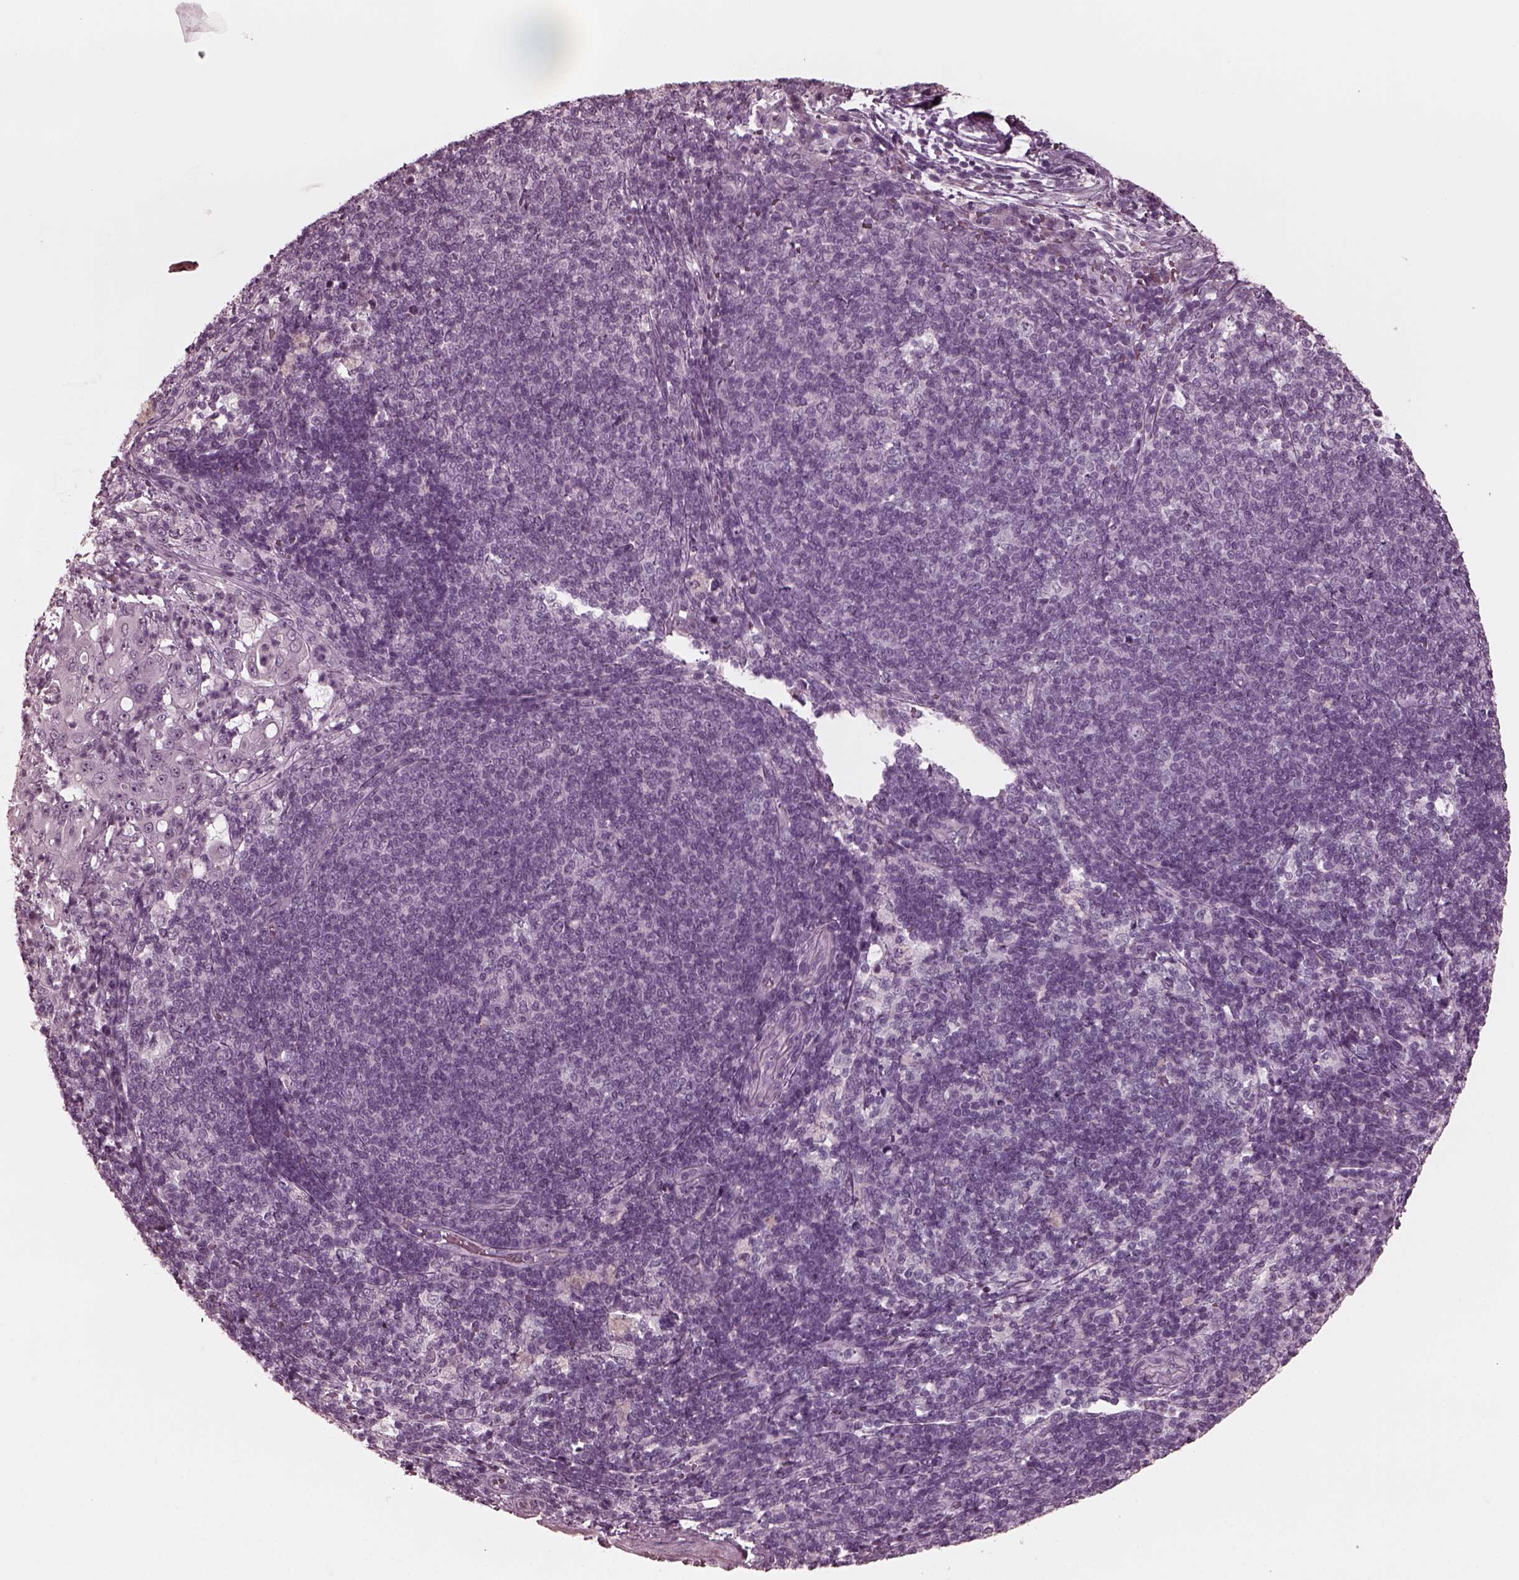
{"staining": {"intensity": "negative", "quantity": "none", "location": "none"}, "tissue": "pancreatic cancer", "cell_type": "Tumor cells", "image_type": "cancer", "snomed": [{"axis": "morphology", "description": "Adenocarcinoma, NOS"}, {"axis": "topography", "description": "Pancreas"}], "caption": "Immunohistochemical staining of pancreatic adenocarcinoma reveals no significant expression in tumor cells.", "gene": "CGA", "patient": {"sex": "male", "age": 71}}